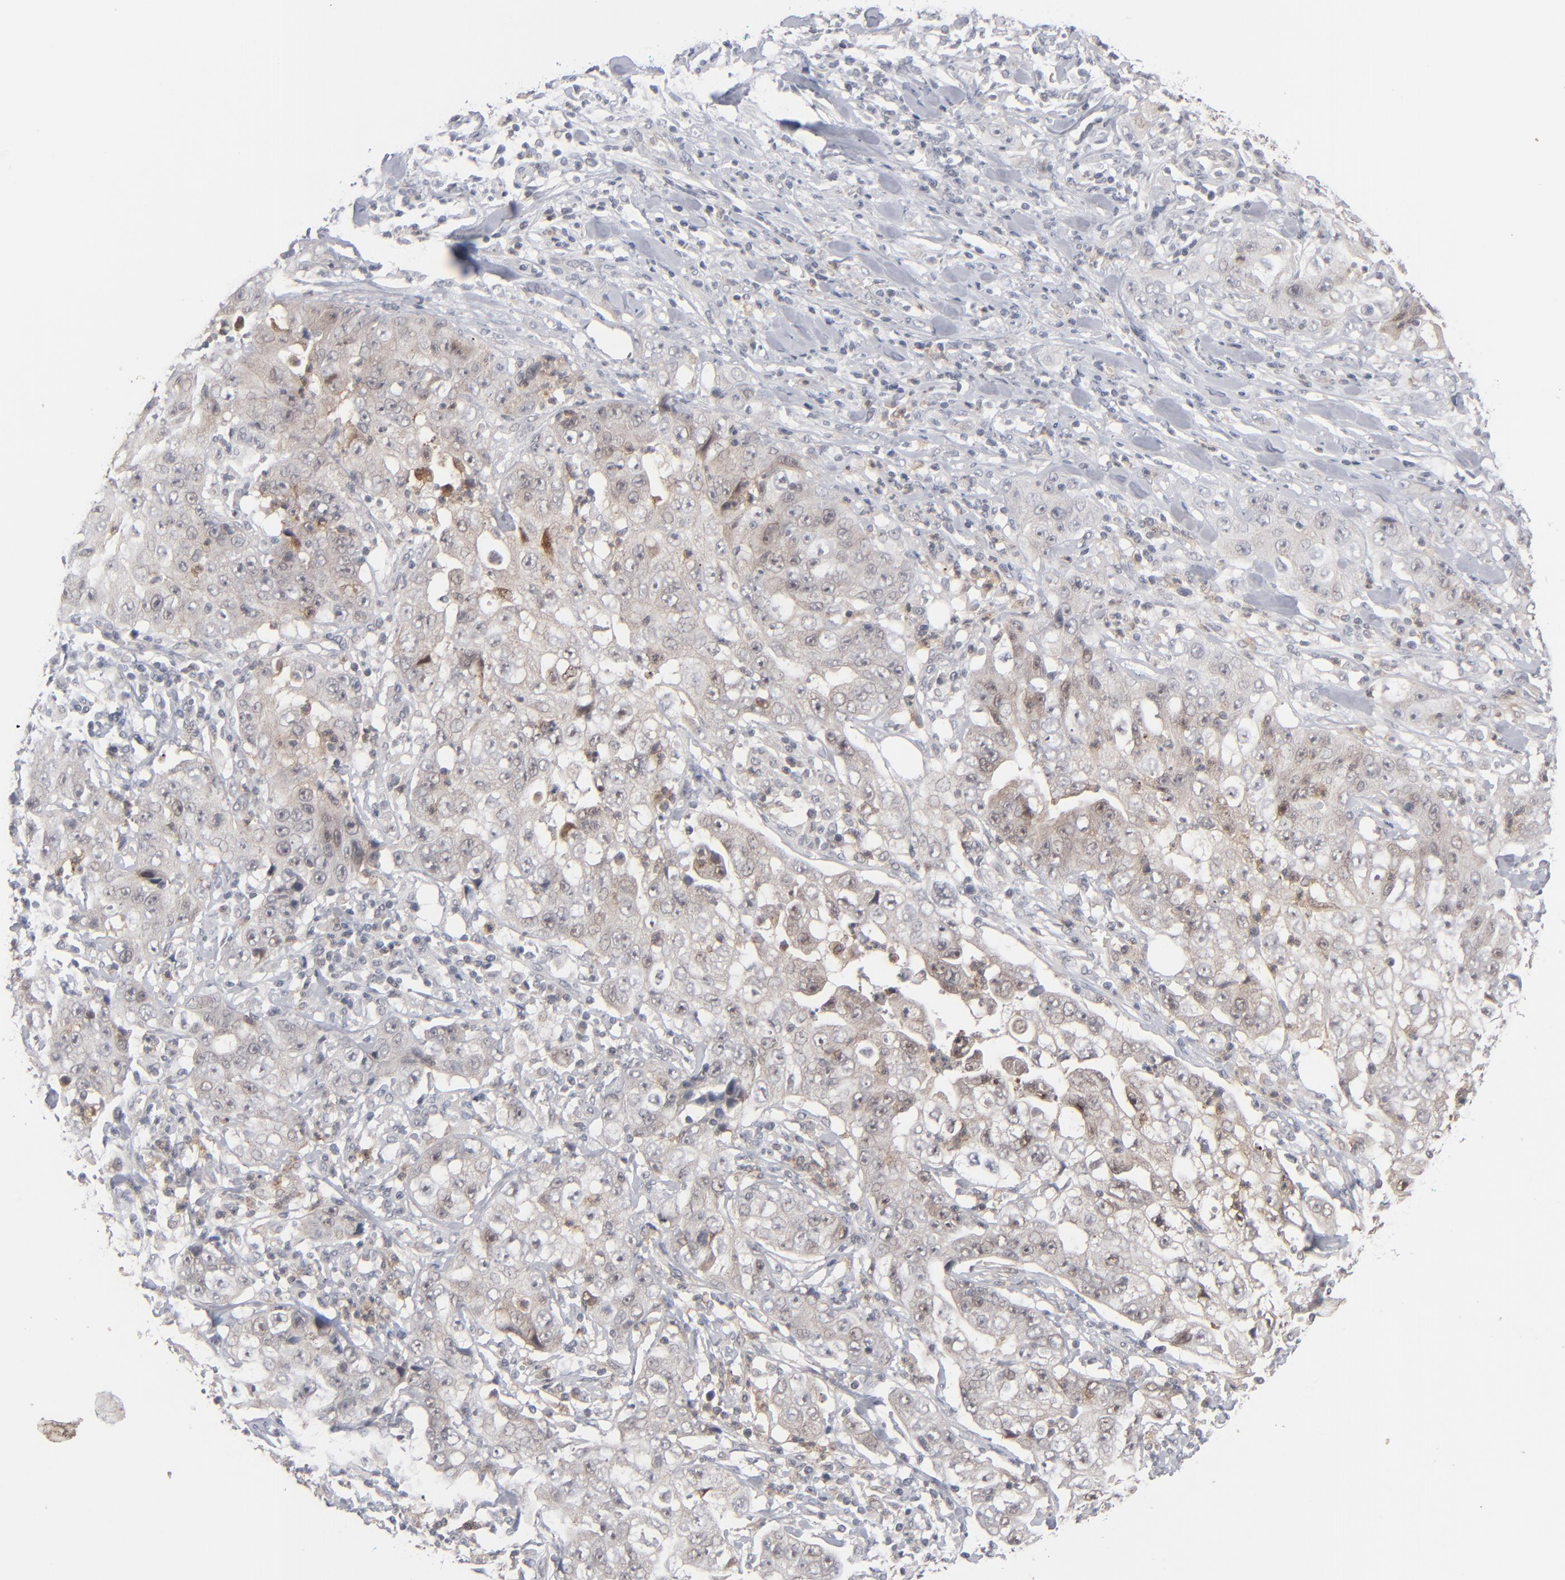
{"staining": {"intensity": "weak", "quantity": ">75%", "location": "cytoplasmic/membranous,nuclear"}, "tissue": "lung cancer", "cell_type": "Tumor cells", "image_type": "cancer", "snomed": [{"axis": "morphology", "description": "Squamous cell carcinoma, NOS"}, {"axis": "topography", "description": "Lung"}], "caption": "This image reveals squamous cell carcinoma (lung) stained with immunohistochemistry to label a protein in brown. The cytoplasmic/membranous and nuclear of tumor cells show weak positivity for the protein. Nuclei are counter-stained blue.", "gene": "POF1B", "patient": {"sex": "male", "age": 64}}